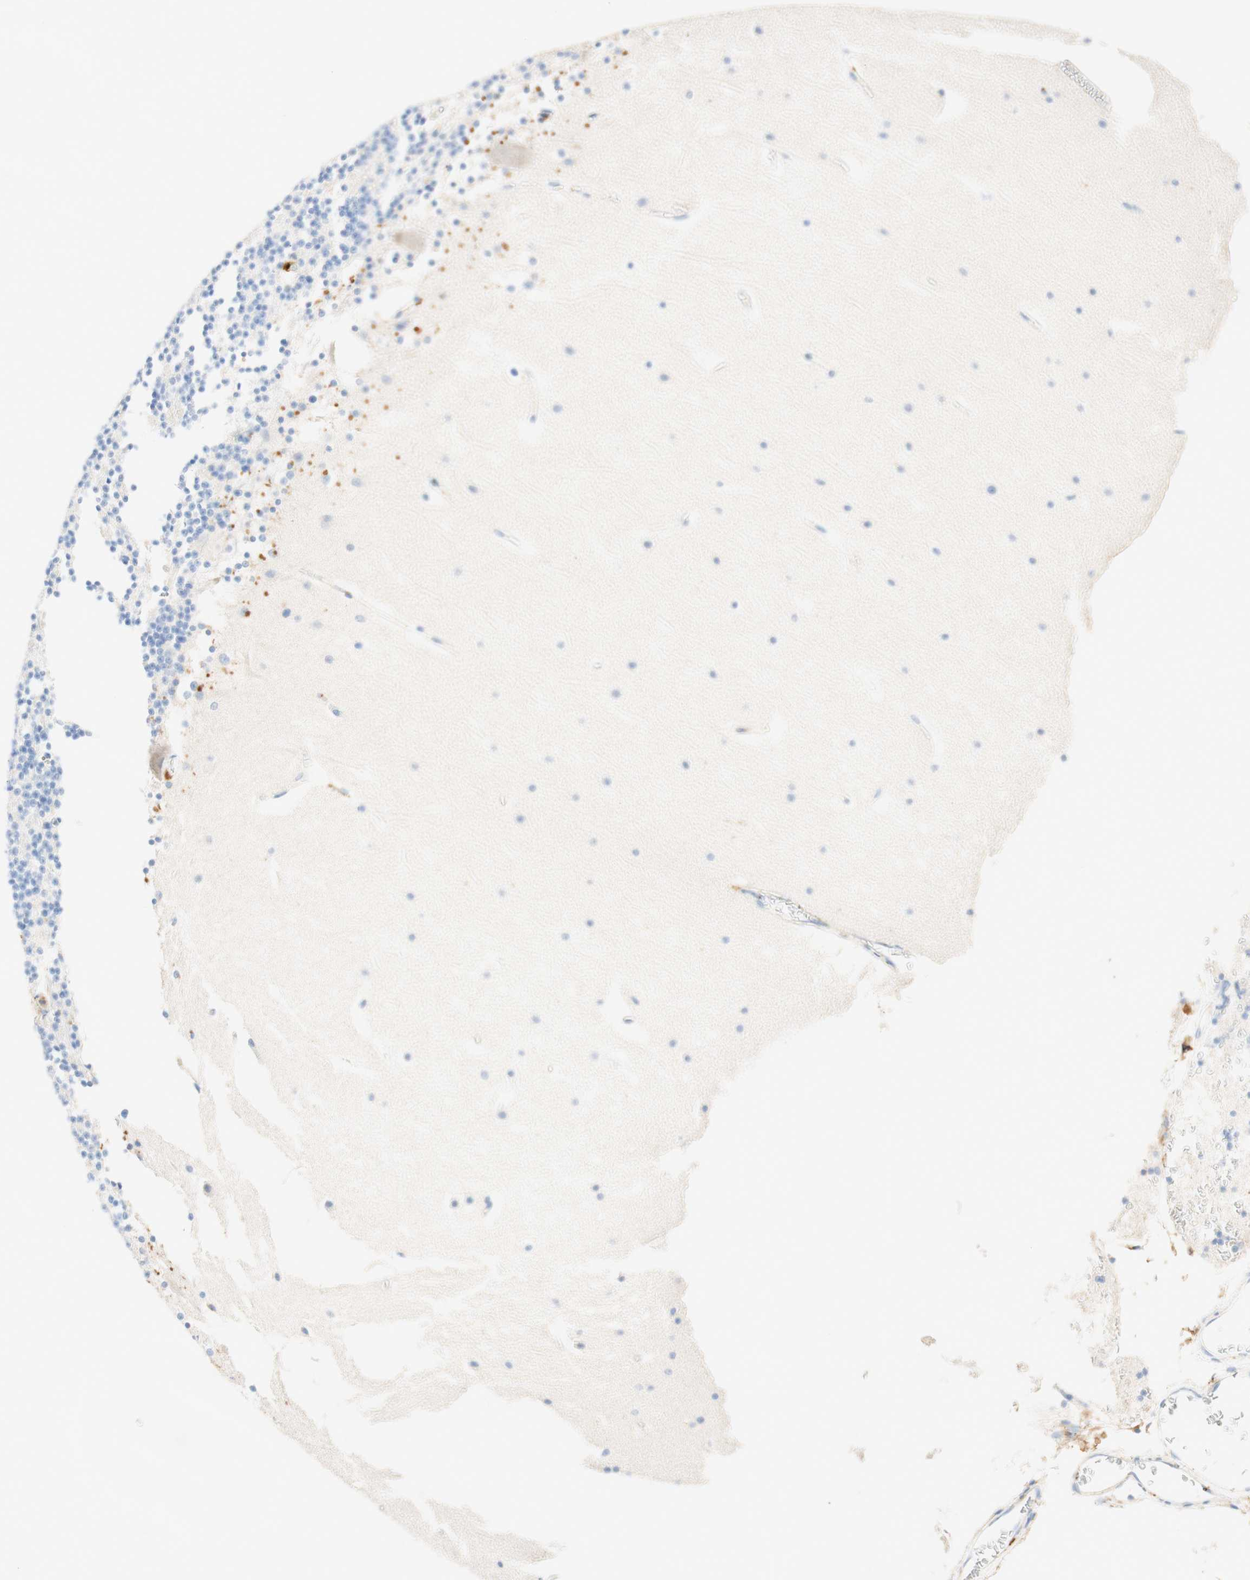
{"staining": {"intensity": "negative", "quantity": "none", "location": "none"}, "tissue": "cerebellum", "cell_type": "Cells in granular layer", "image_type": "normal", "snomed": [{"axis": "morphology", "description": "Normal tissue, NOS"}, {"axis": "topography", "description": "Cerebellum"}], "caption": "DAB (3,3'-diaminobenzidine) immunohistochemical staining of unremarkable human cerebellum reveals no significant expression in cells in granular layer. (DAB (3,3'-diaminobenzidine) immunohistochemistry (IHC) with hematoxylin counter stain).", "gene": "CD63", "patient": {"sex": "male", "age": 45}}